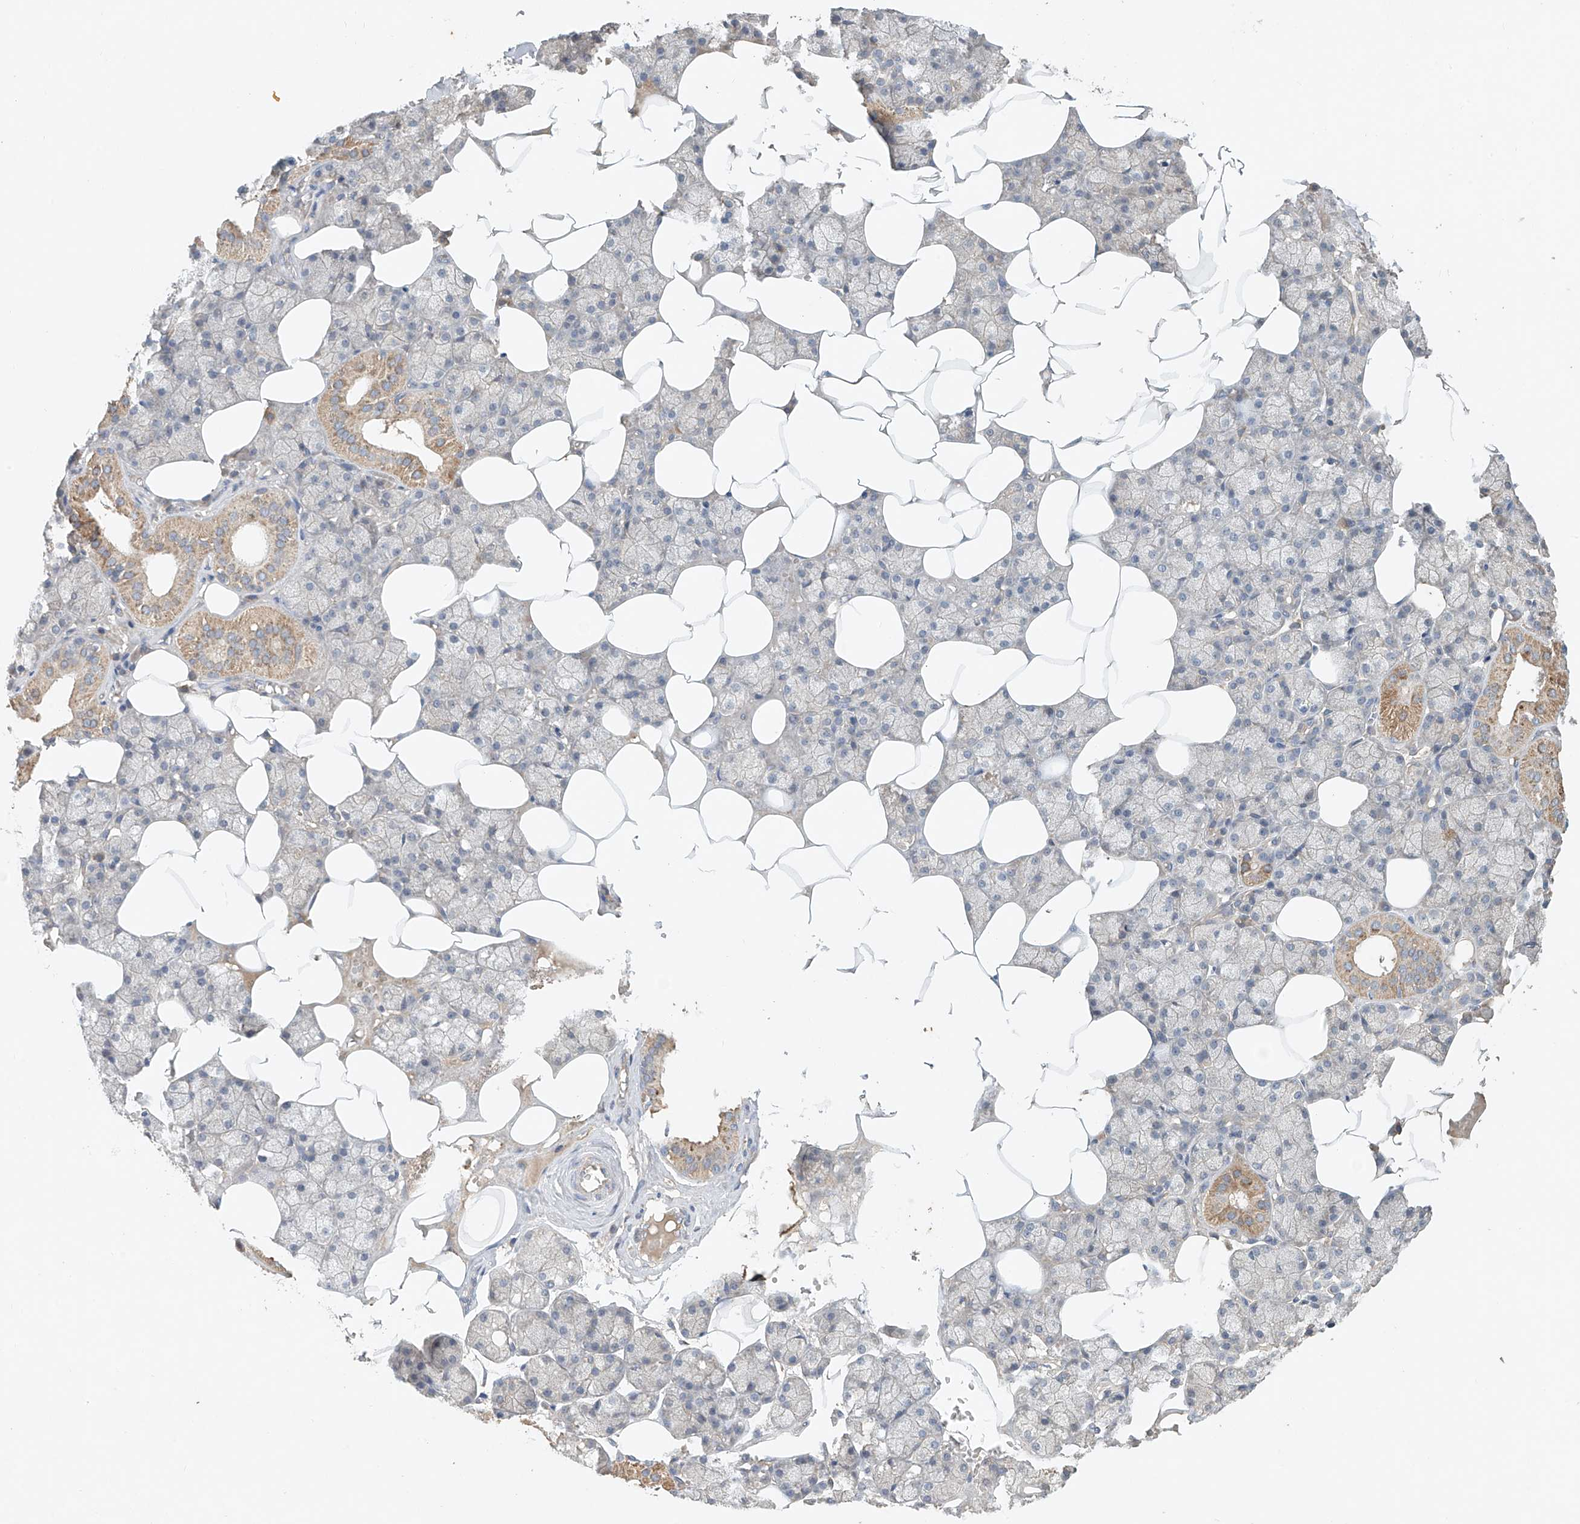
{"staining": {"intensity": "moderate", "quantity": "<25%", "location": "cytoplasmic/membranous"}, "tissue": "salivary gland", "cell_type": "Glandular cells", "image_type": "normal", "snomed": [{"axis": "morphology", "description": "Normal tissue, NOS"}, {"axis": "topography", "description": "Salivary gland"}], "caption": "Moderate cytoplasmic/membranous positivity is appreciated in approximately <25% of glandular cells in benign salivary gland.", "gene": "GNB1L", "patient": {"sex": "male", "age": 62}}